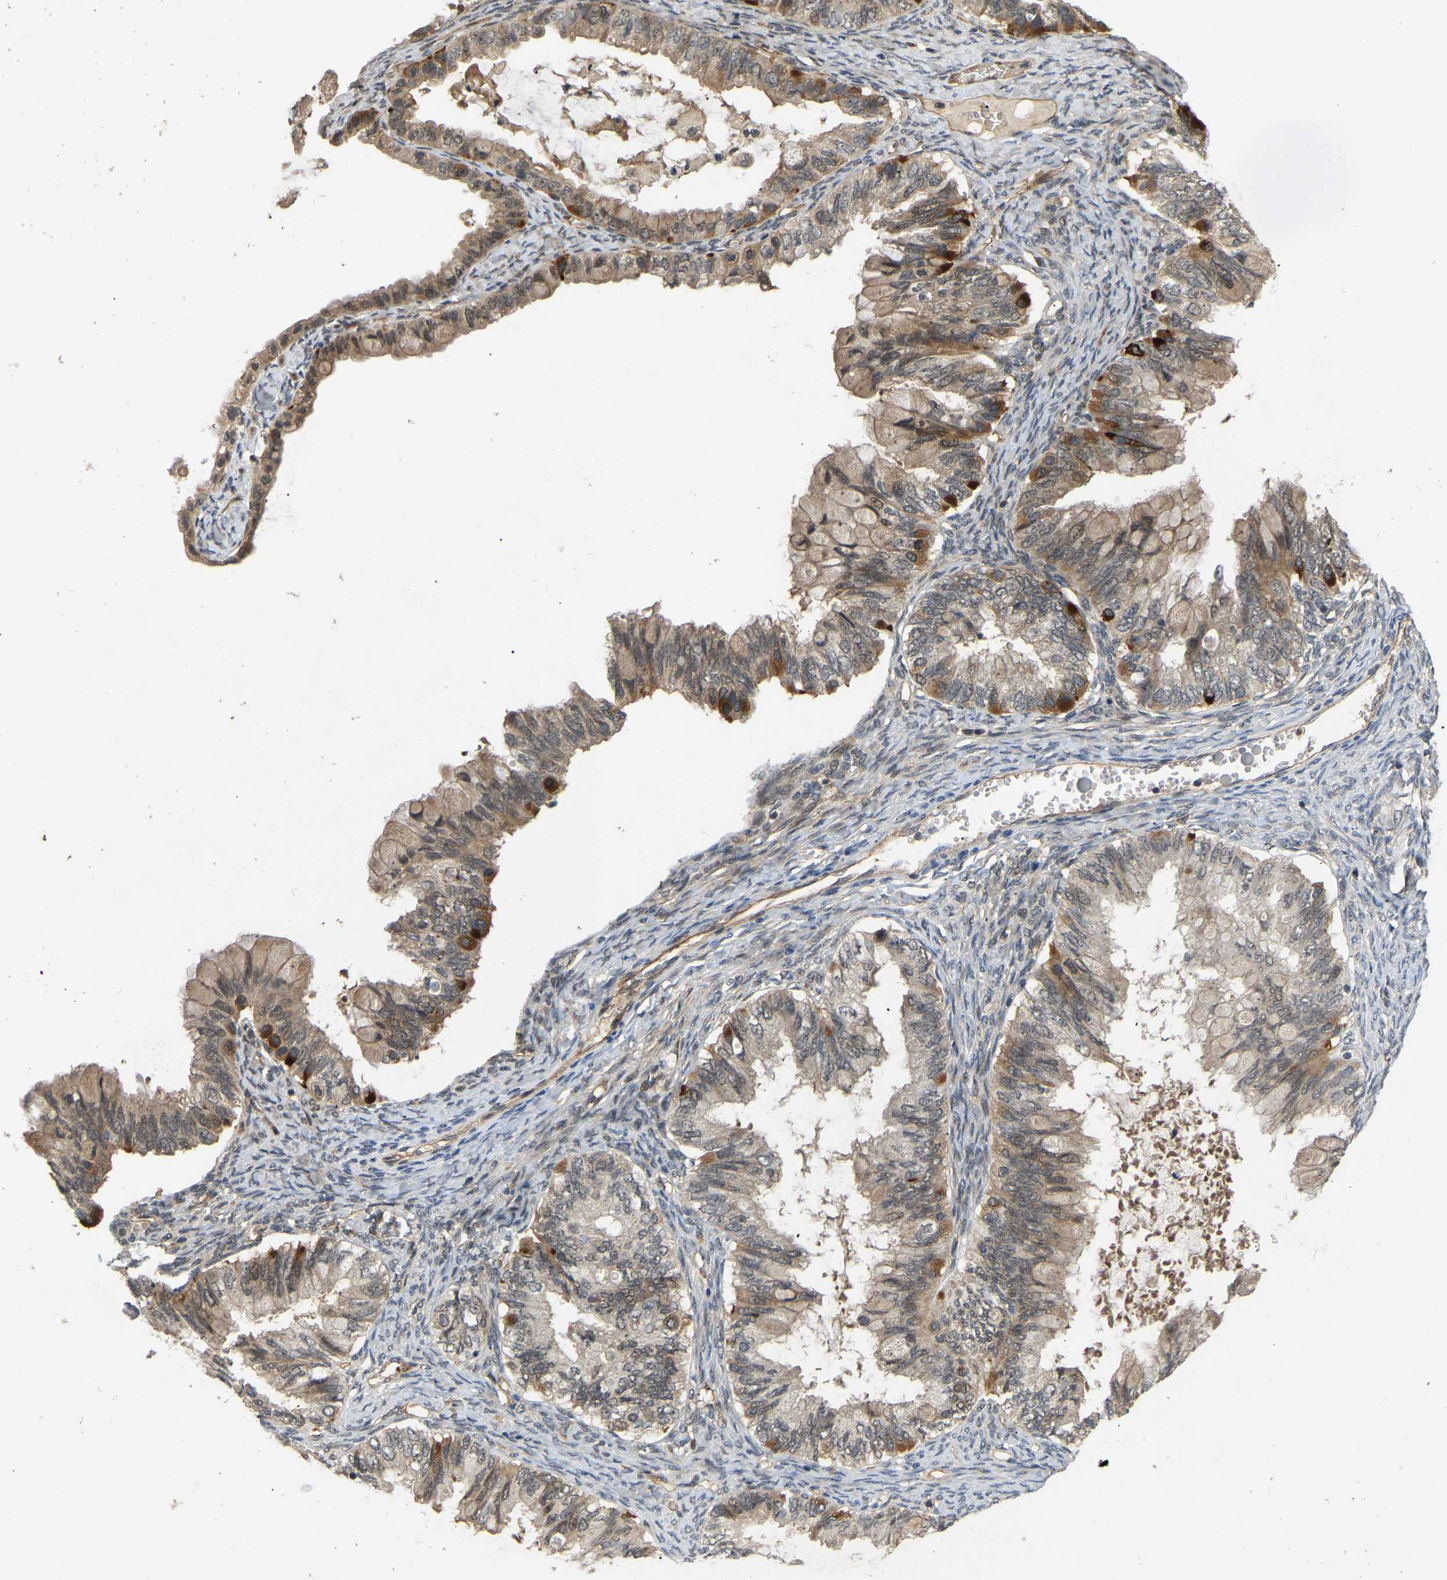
{"staining": {"intensity": "weak", "quantity": ">75%", "location": "cytoplasmic/membranous"}, "tissue": "ovarian cancer", "cell_type": "Tumor cells", "image_type": "cancer", "snomed": [{"axis": "morphology", "description": "Cystadenocarcinoma, mucinous, NOS"}, {"axis": "topography", "description": "Ovary"}], "caption": "Ovarian mucinous cystadenocarcinoma stained for a protein (brown) reveals weak cytoplasmic/membranous positive positivity in about >75% of tumor cells.", "gene": "LIMK2", "patient": {"sex": "female", "age": 80}}